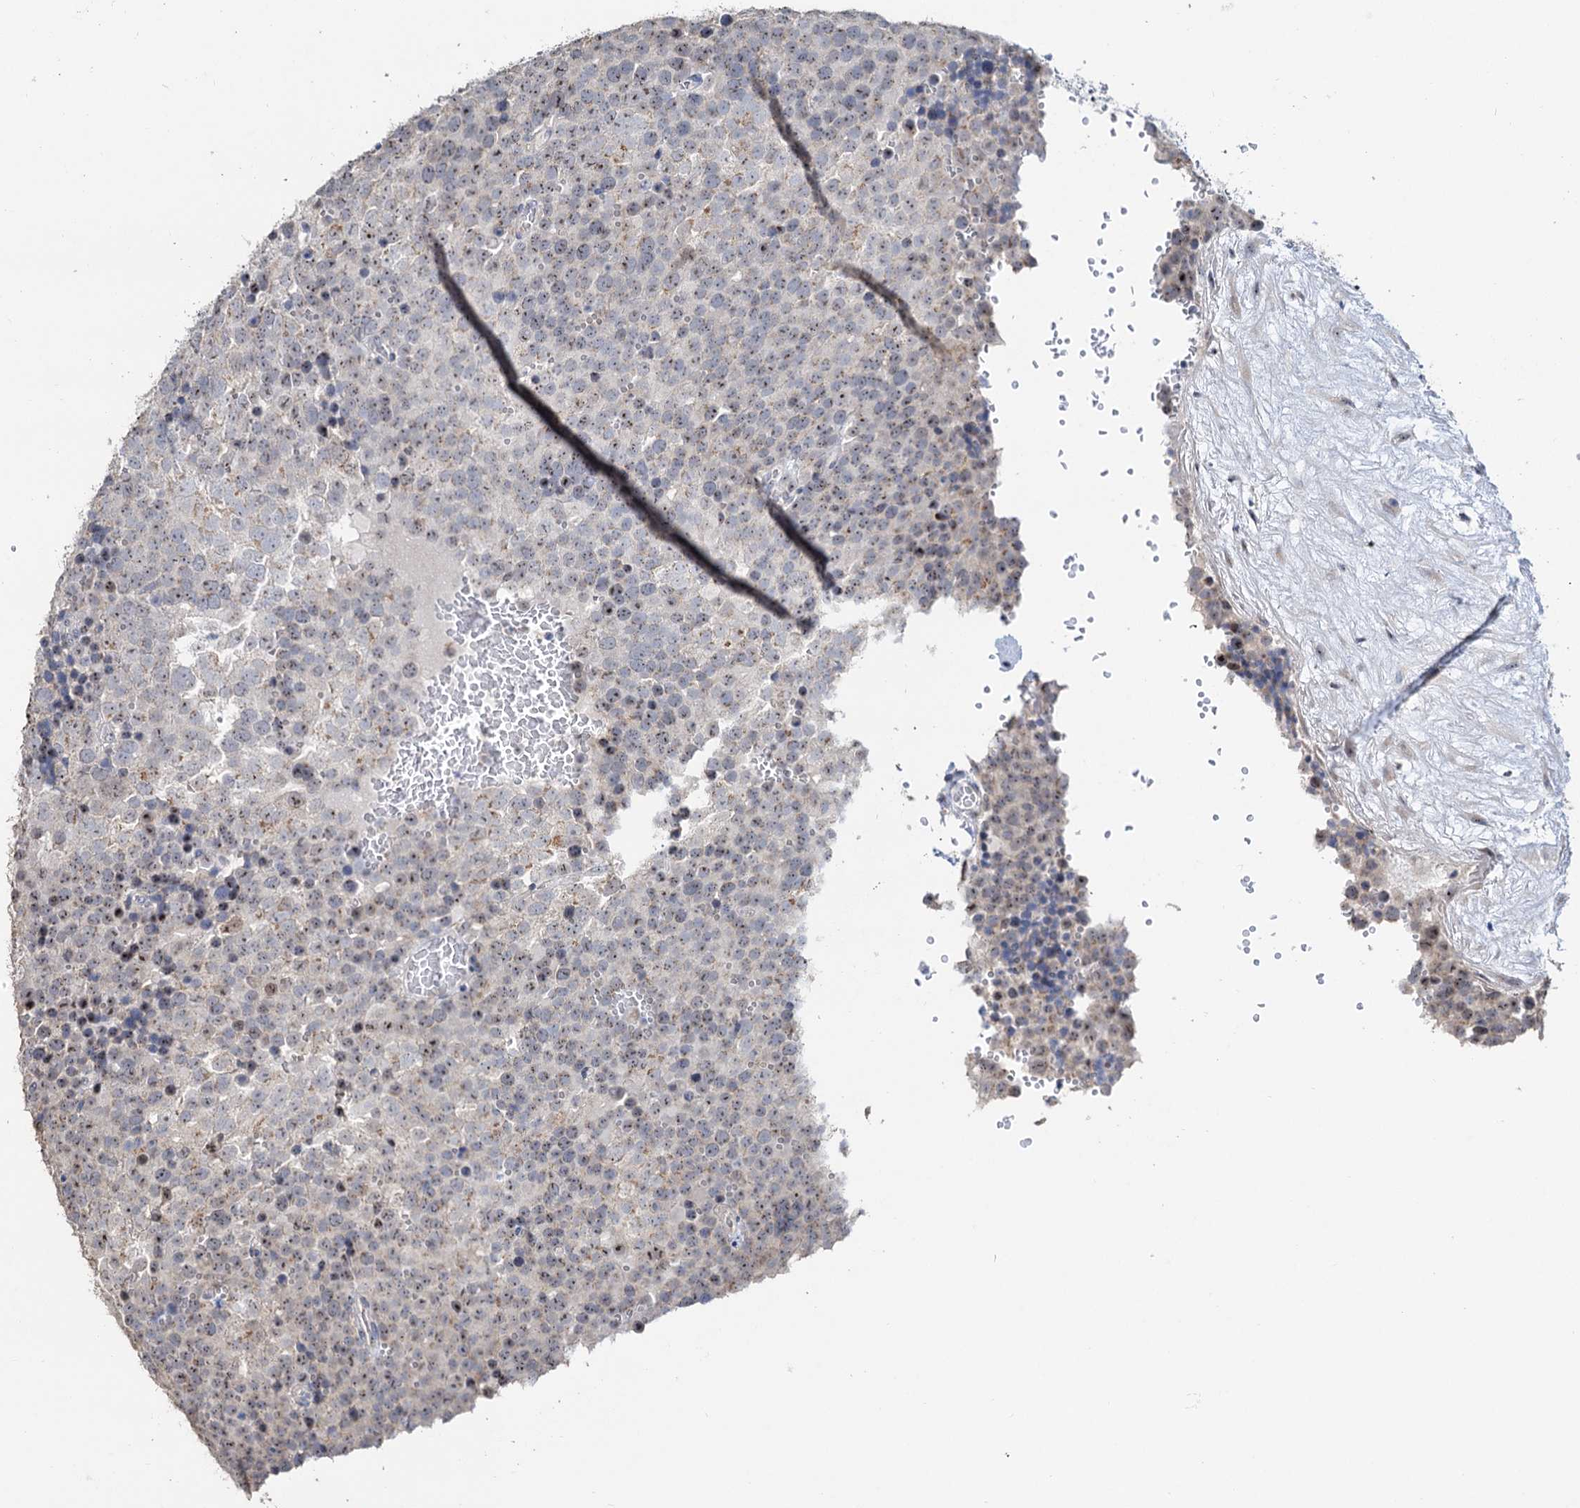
{"staining": {"intensity": "weak", "quantity": "25%-75%", "location": "nuclear"}, "tissue": "testis cancer", "cell_type": "Tumor cells", "image_type": "cancer", "snomed": [{"axis": "morphology", "description": "Seminoma, NOS"}, {"axis": "topography", "description": "Testis"}], "caption": "IHC image of neoplastic tissue: human seminoma (testis) stained using immunohistochemistry demonstrates low levels of weak protein expression localized specifically in the nuclear of tumor cells, appearing as a nuclear brown color.", "gene": "C2CD3", "patient": {"sex": "male", "age": 71}}